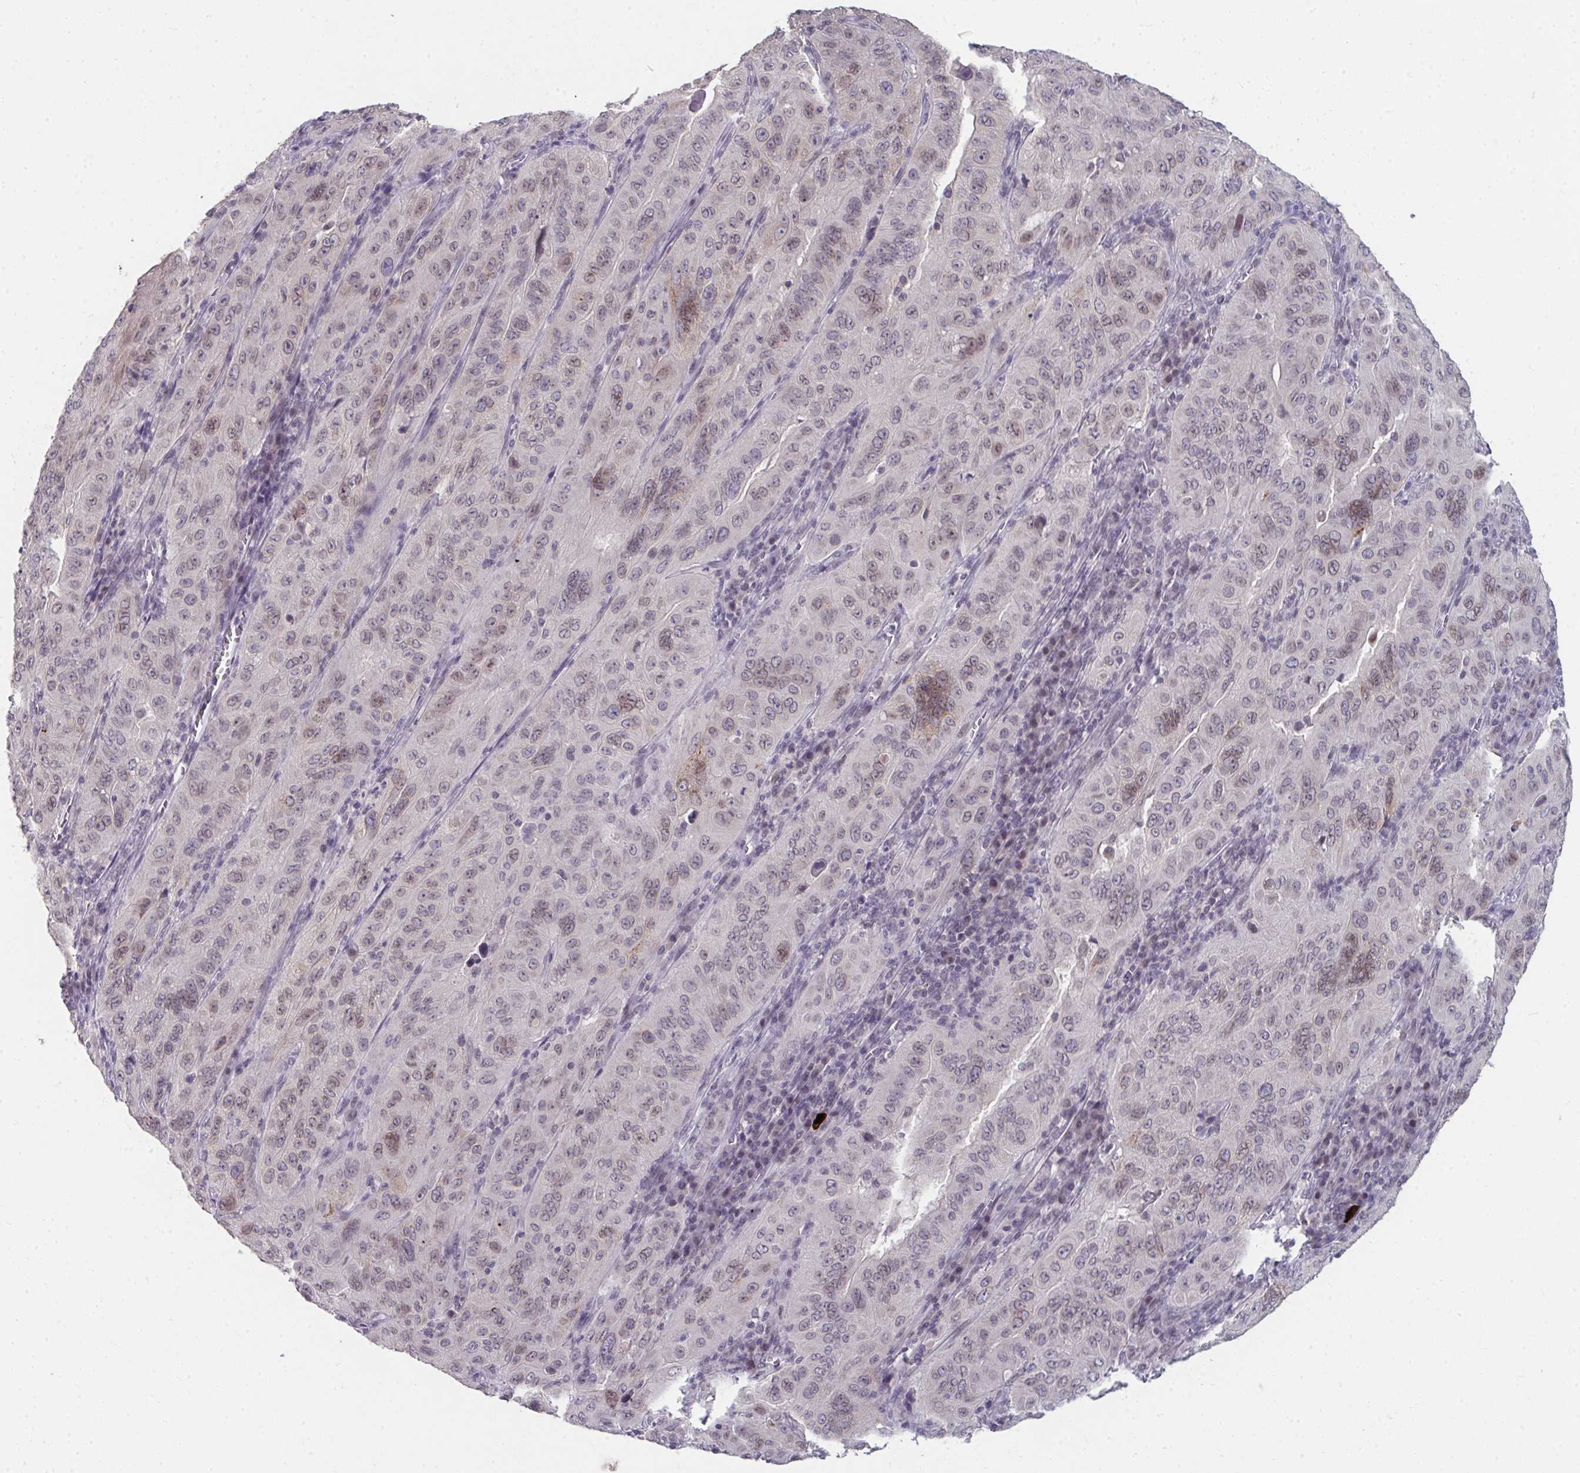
{"staining": {"intensity": "weak", "quantity": "<25%", "location": "nuclear"}, "tissue": "pancreatic cancer", "cell_type": "Tumor cells", "image_type": "cancer", "snomed": [{"axis": "morphology", "description": "Adenocarcinoma, NOS"}, {"axis": "topography", "description": "Pancreas"}], "caption": "High magnification brightfield microscopy of adenocarcinoma (pancreatic) stained with DAB (3,3'-diaminobenzidine) (brown) and counterstained with hematoxylin (blue): tumor cells show no significant positivity.", "gene": "NUP133", "patient": {"sex": "male", "age": 63}}